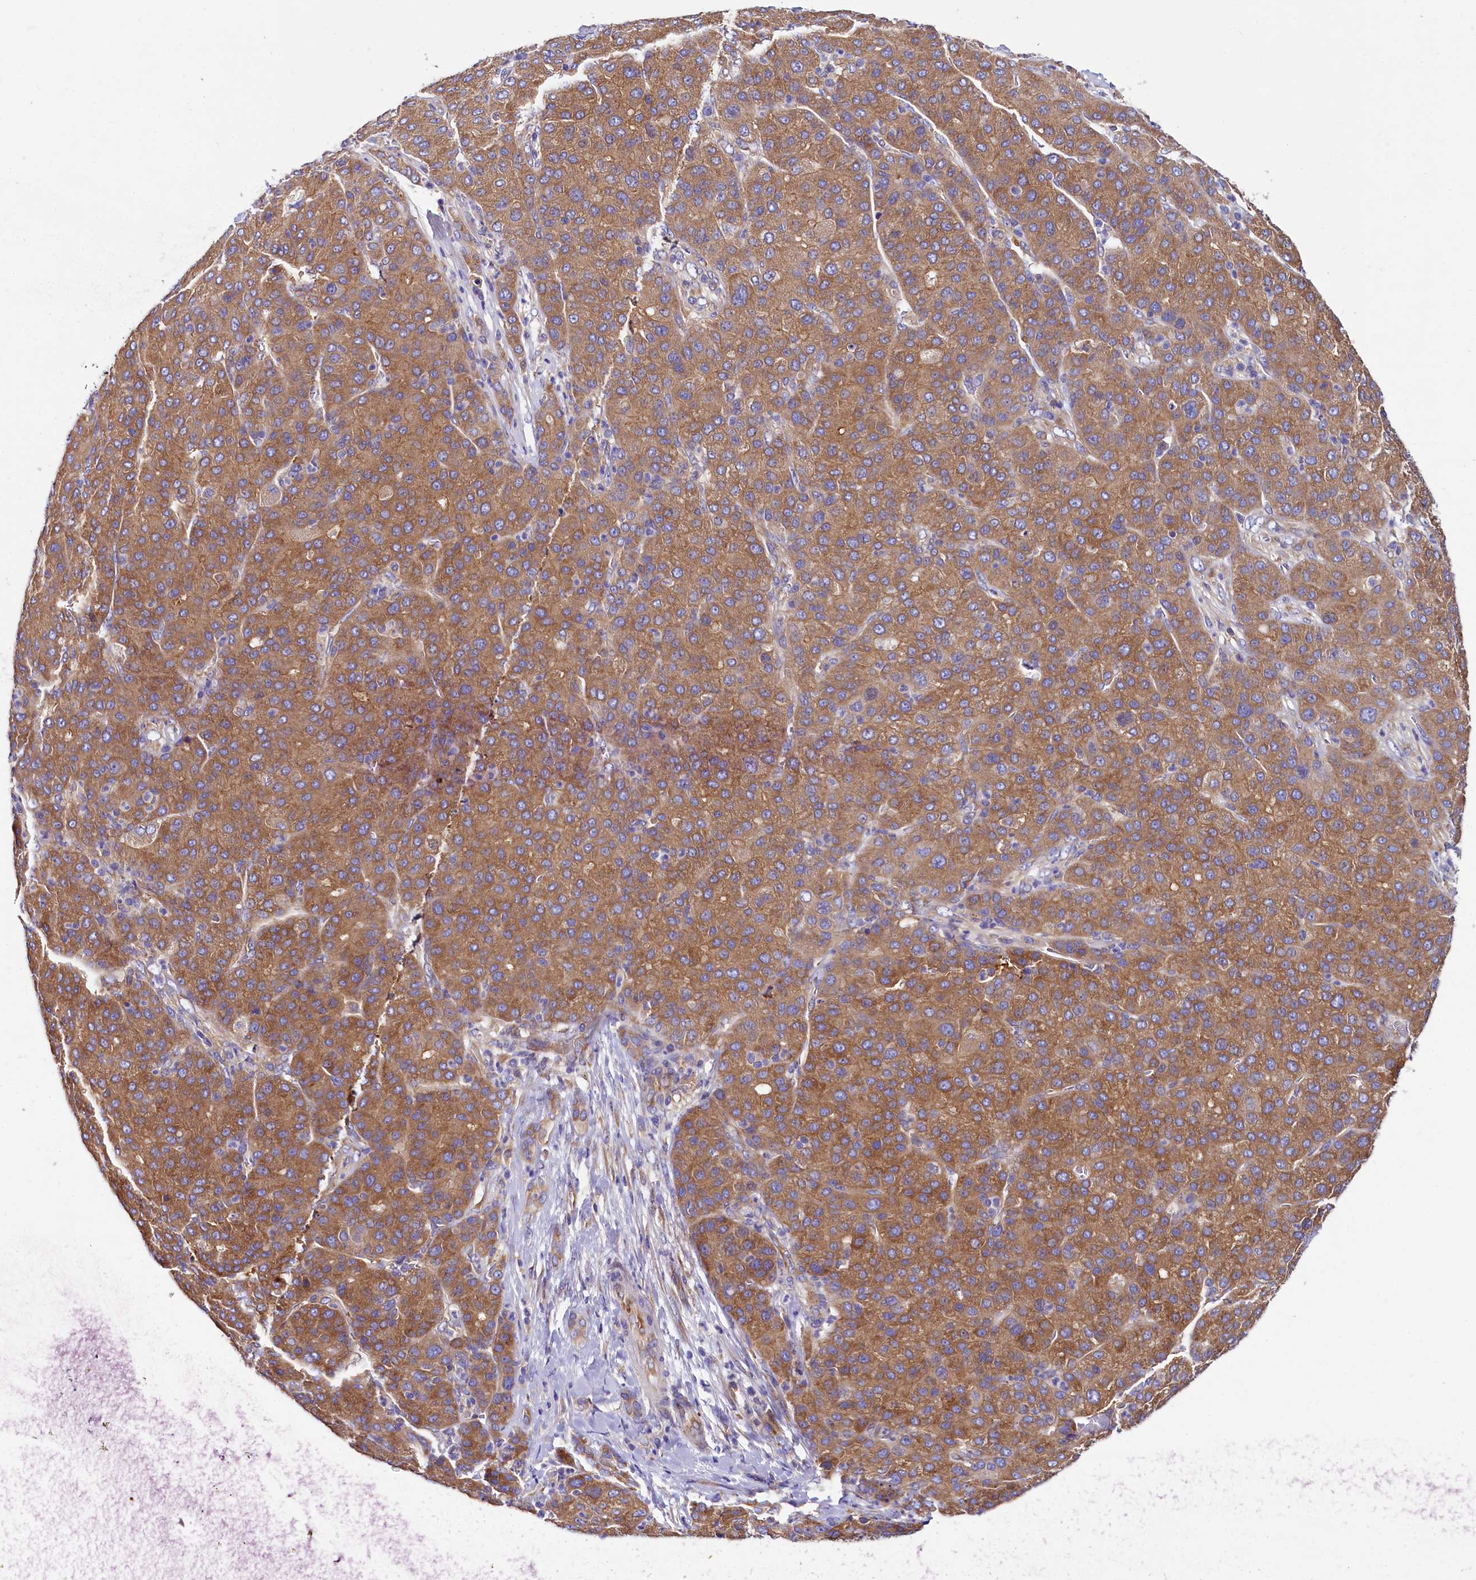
{"staining": {"intensity": "moderate", "quantity": ">75%", "location": "cytoplasmic/membranous"}, "tissue": "liver cancer", "cell_type": "Tumor cells", "image_type": "cancer", "snomed": [{"axis": "morphology", "description": "Carcinoma, Hepatocellular, NOS"}, {"axis": "topography", "description": "Liver"}], "caption": "Tumor cells display medium levels of moderate cytoplasmic/membranous positivity in approximately >75% of cells in human hepatocellular carcinoma (liver).", "gene": "QARS1", "patient": {"sex": "male", "age": 65}}